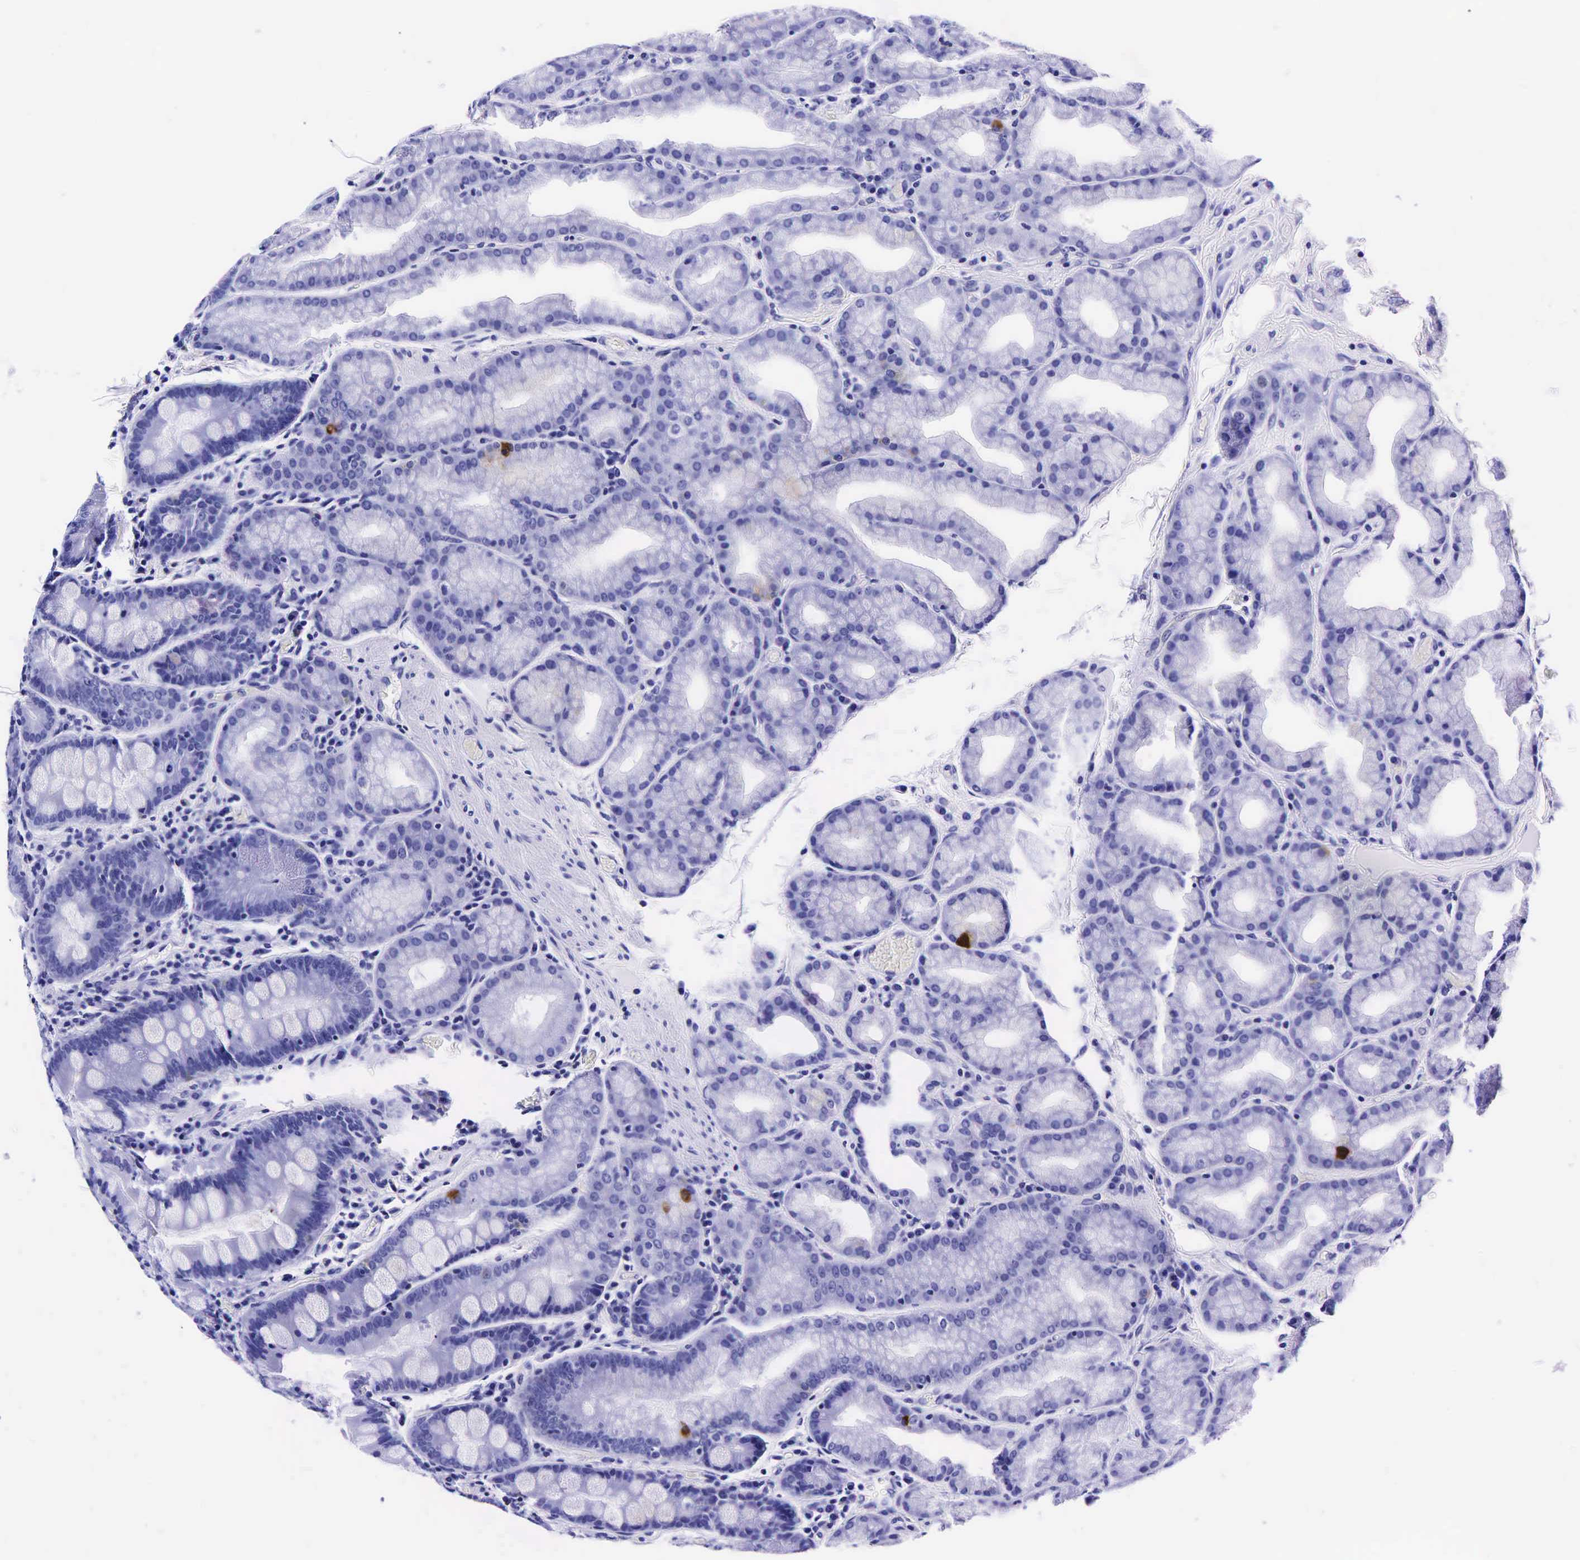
{"staining": {"intensity": "negative", "quantity": "none", "location": "none"}, "tissue": "duodenum", "cell_type": "Glandular cells", "image_type": "normal", "snomed": [{"axis": "morphology", "description": "Normal tissue, NOS"}, {"axis": "topography", "description": "Duodenum"}], "caption": "Immunohistochemistry (IHC) histopathology image of normal duodenum: duodenum stained with DAB demonstrates no significant protein expression in glandular cells.", "gene": "GAST", "patient": {"sex": "female", "age": 43}}